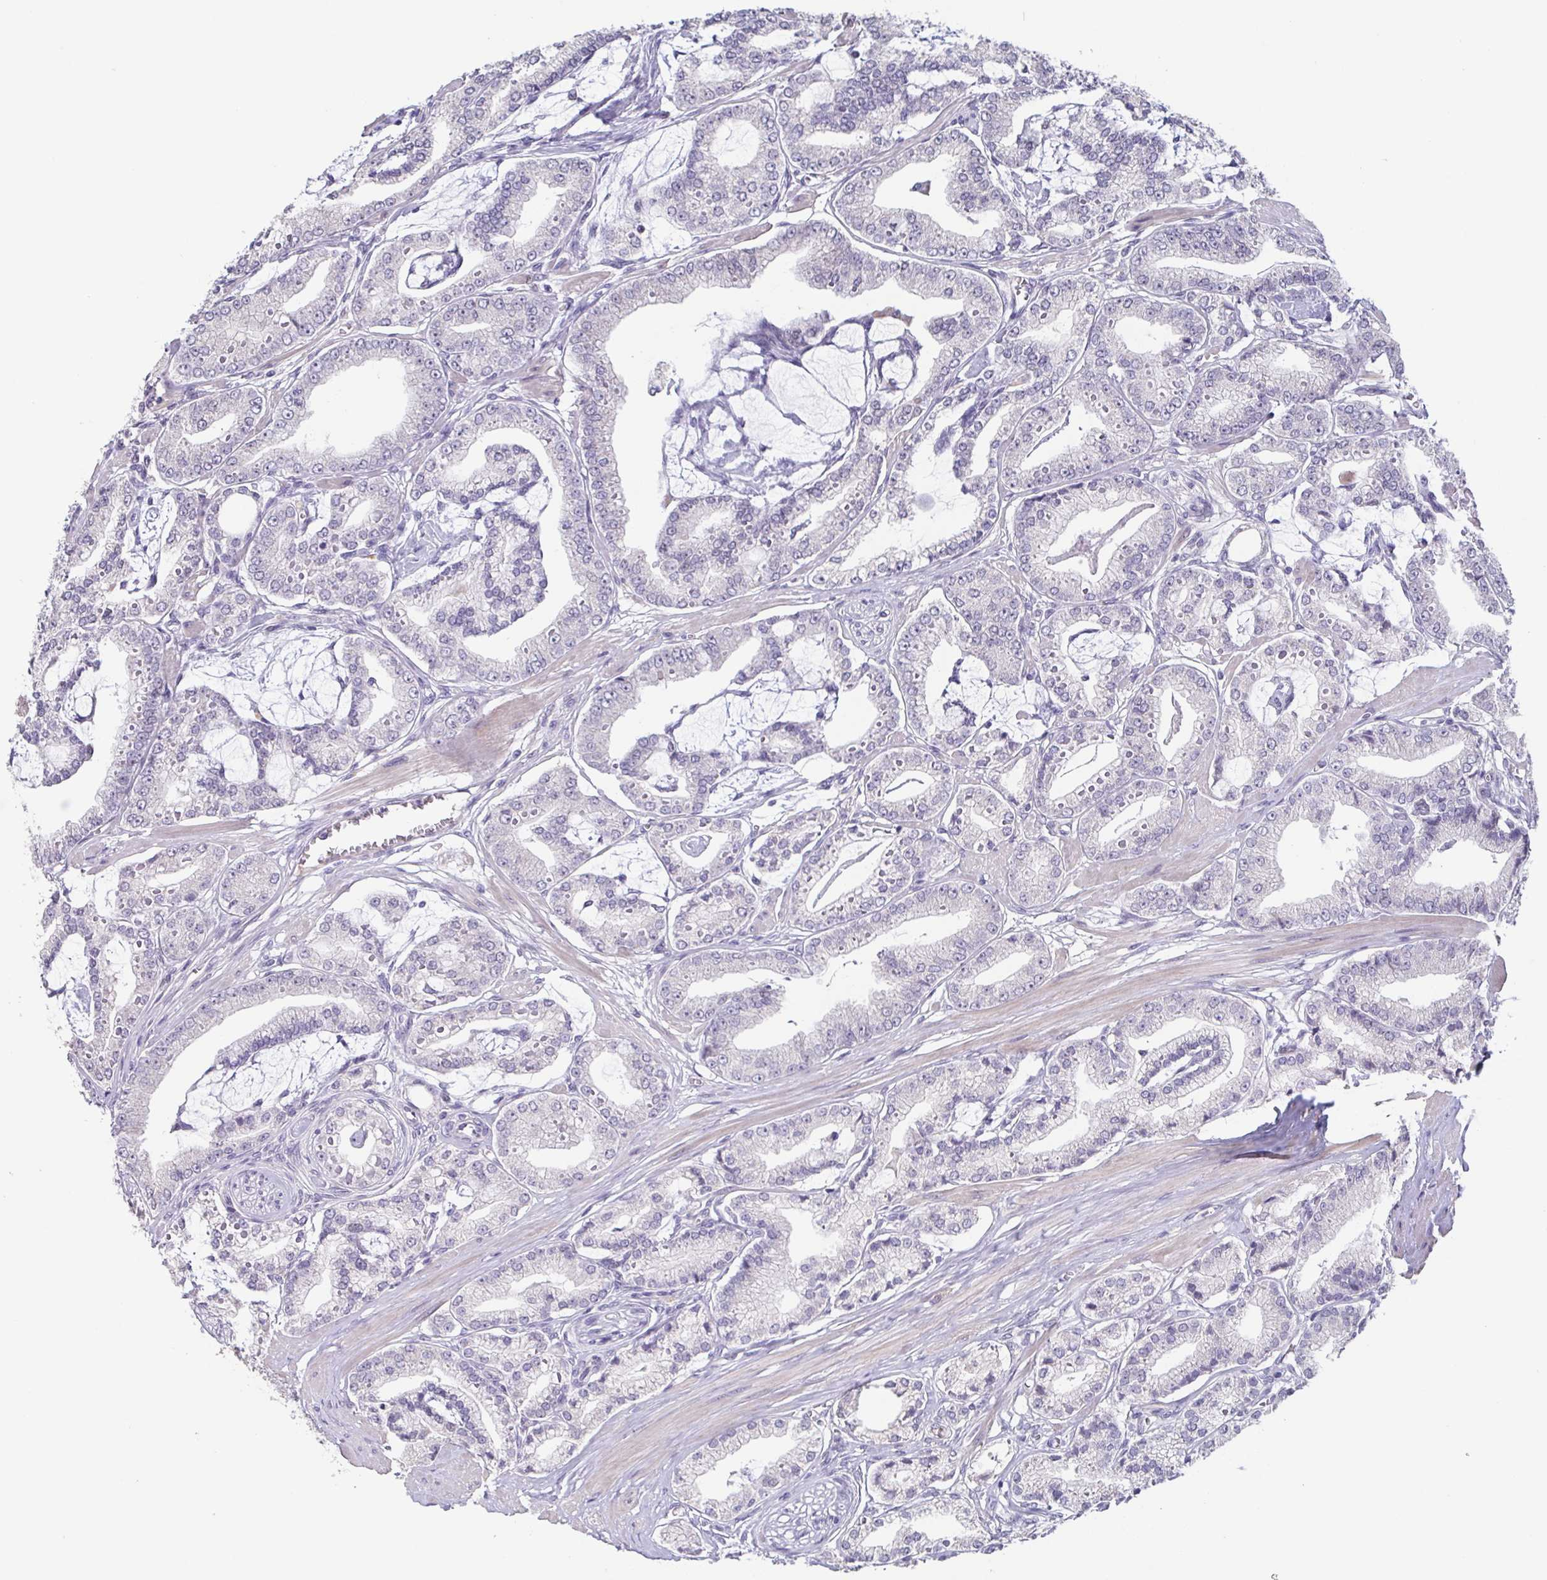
{"staining": {"intensity": "negative", "quantity": "none", "location": "none"}, "tissue": "prostate cancer", "cell_type": "Tumor cells", "image_type": "cancer", "snomed": [{"axis": "morphology", "description": "Adenocarcinoma, High grade"}, {"axis": "topography", "description": "Prostate"}], "caption": "Protein analysis of prostate high-grade adenocarcinoma displays no significant positivity in tumor cells.", "gene": "GHRL", "patient": {"sex": "male", "age": 71}}